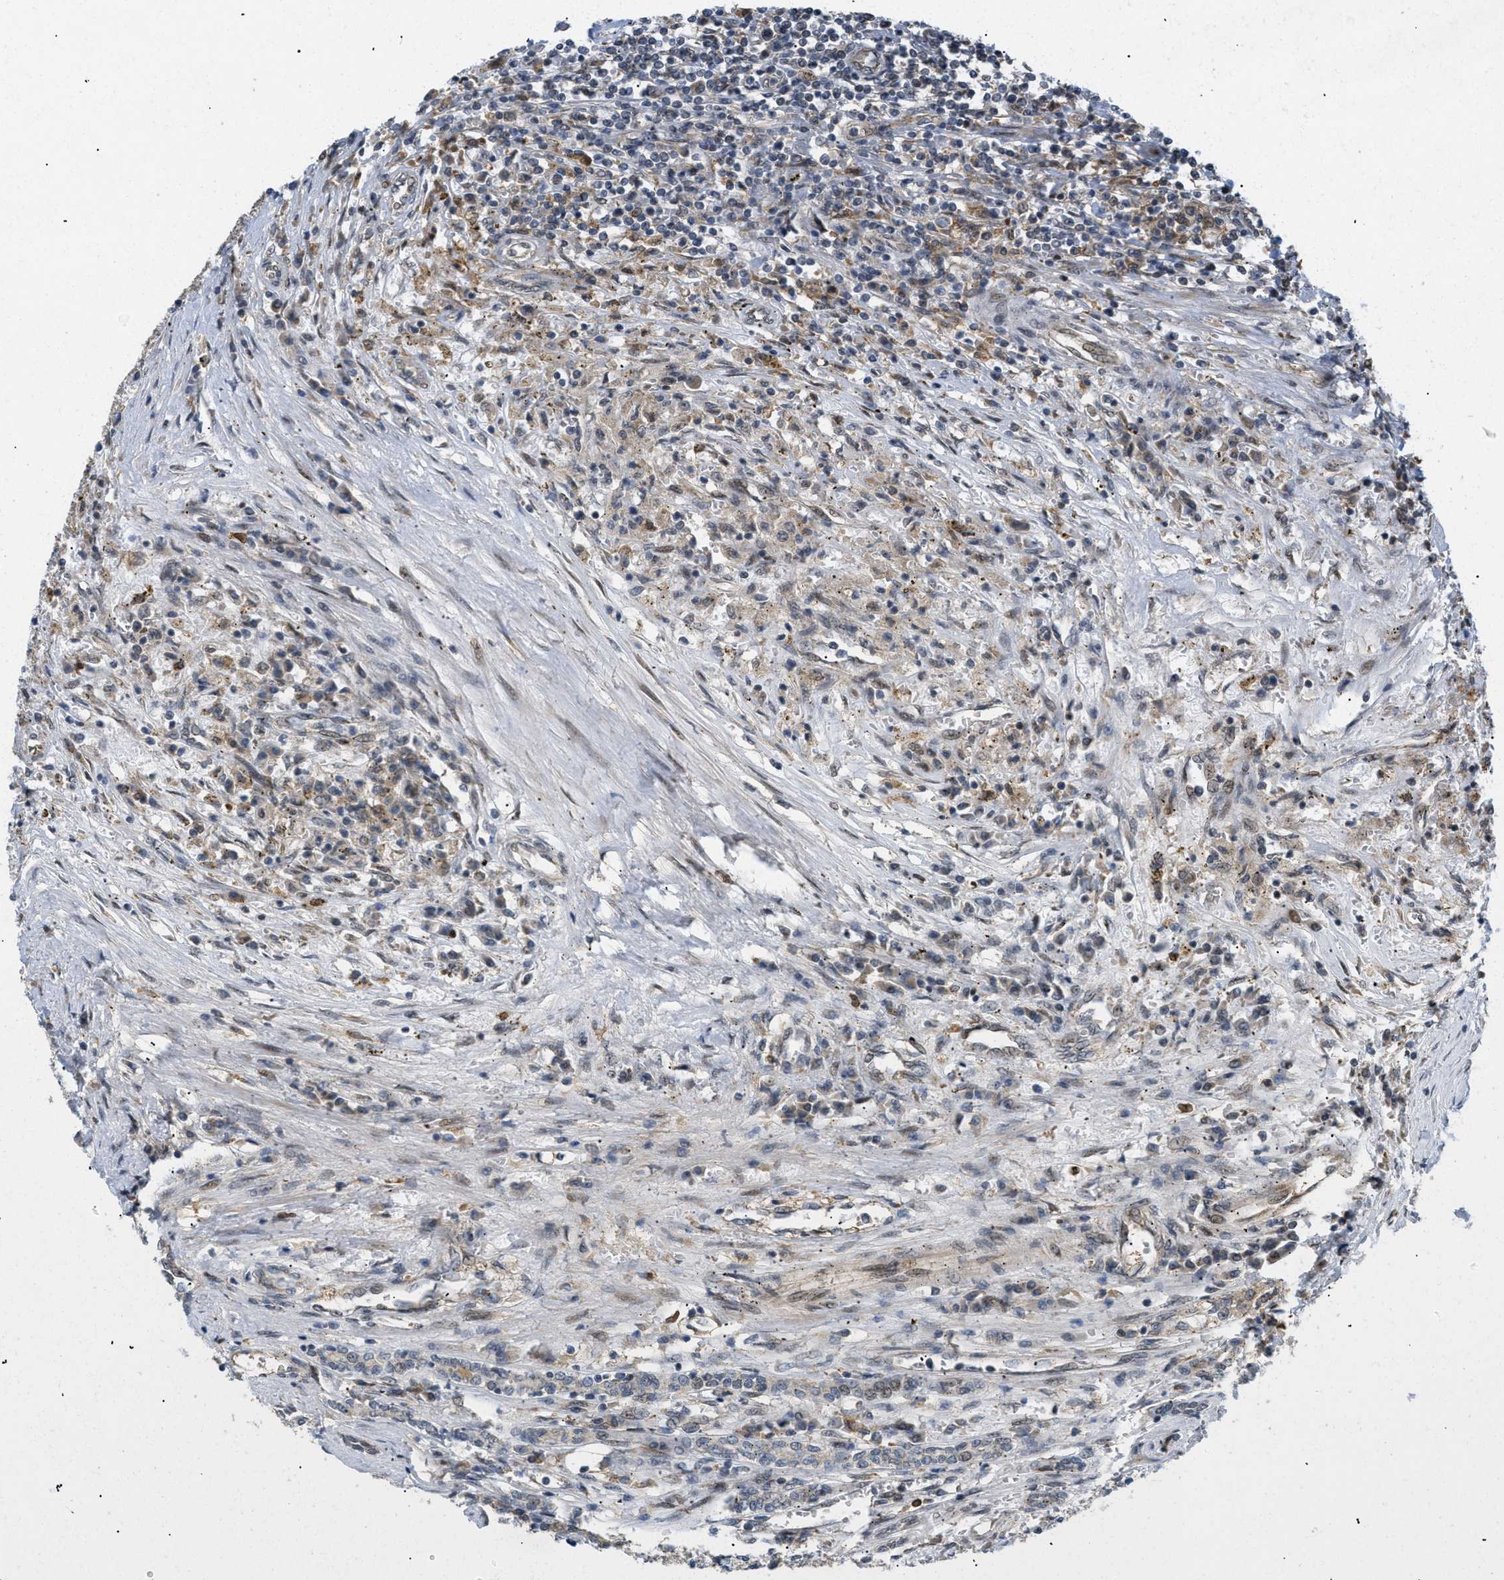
{"staining": {"intensity": "weak", "quantity": "25%-75%", "location": "cytoplasmic/membranous"}, "tissue": "renal cancer", "cell_type": "Tumor cells", "image_type": "cancer", "snomed": [{"axis": "morphology", "description": "Normal tissue, NOS"}, {"axis": "morphology", "description": "Adenocarcinoma, NOS"}, {"axis": "topography", "description": "Kidney"}], "caption": "The photomicrograph reveals immunohistochemical staining of adenocarcinoma (renal). There is weak cytoplasmic/membranous positivity is appreciated in about 25%-75% of tumor cells.", "gene": "PDGFB", "patient": {"sex": "male", "age": 71}}